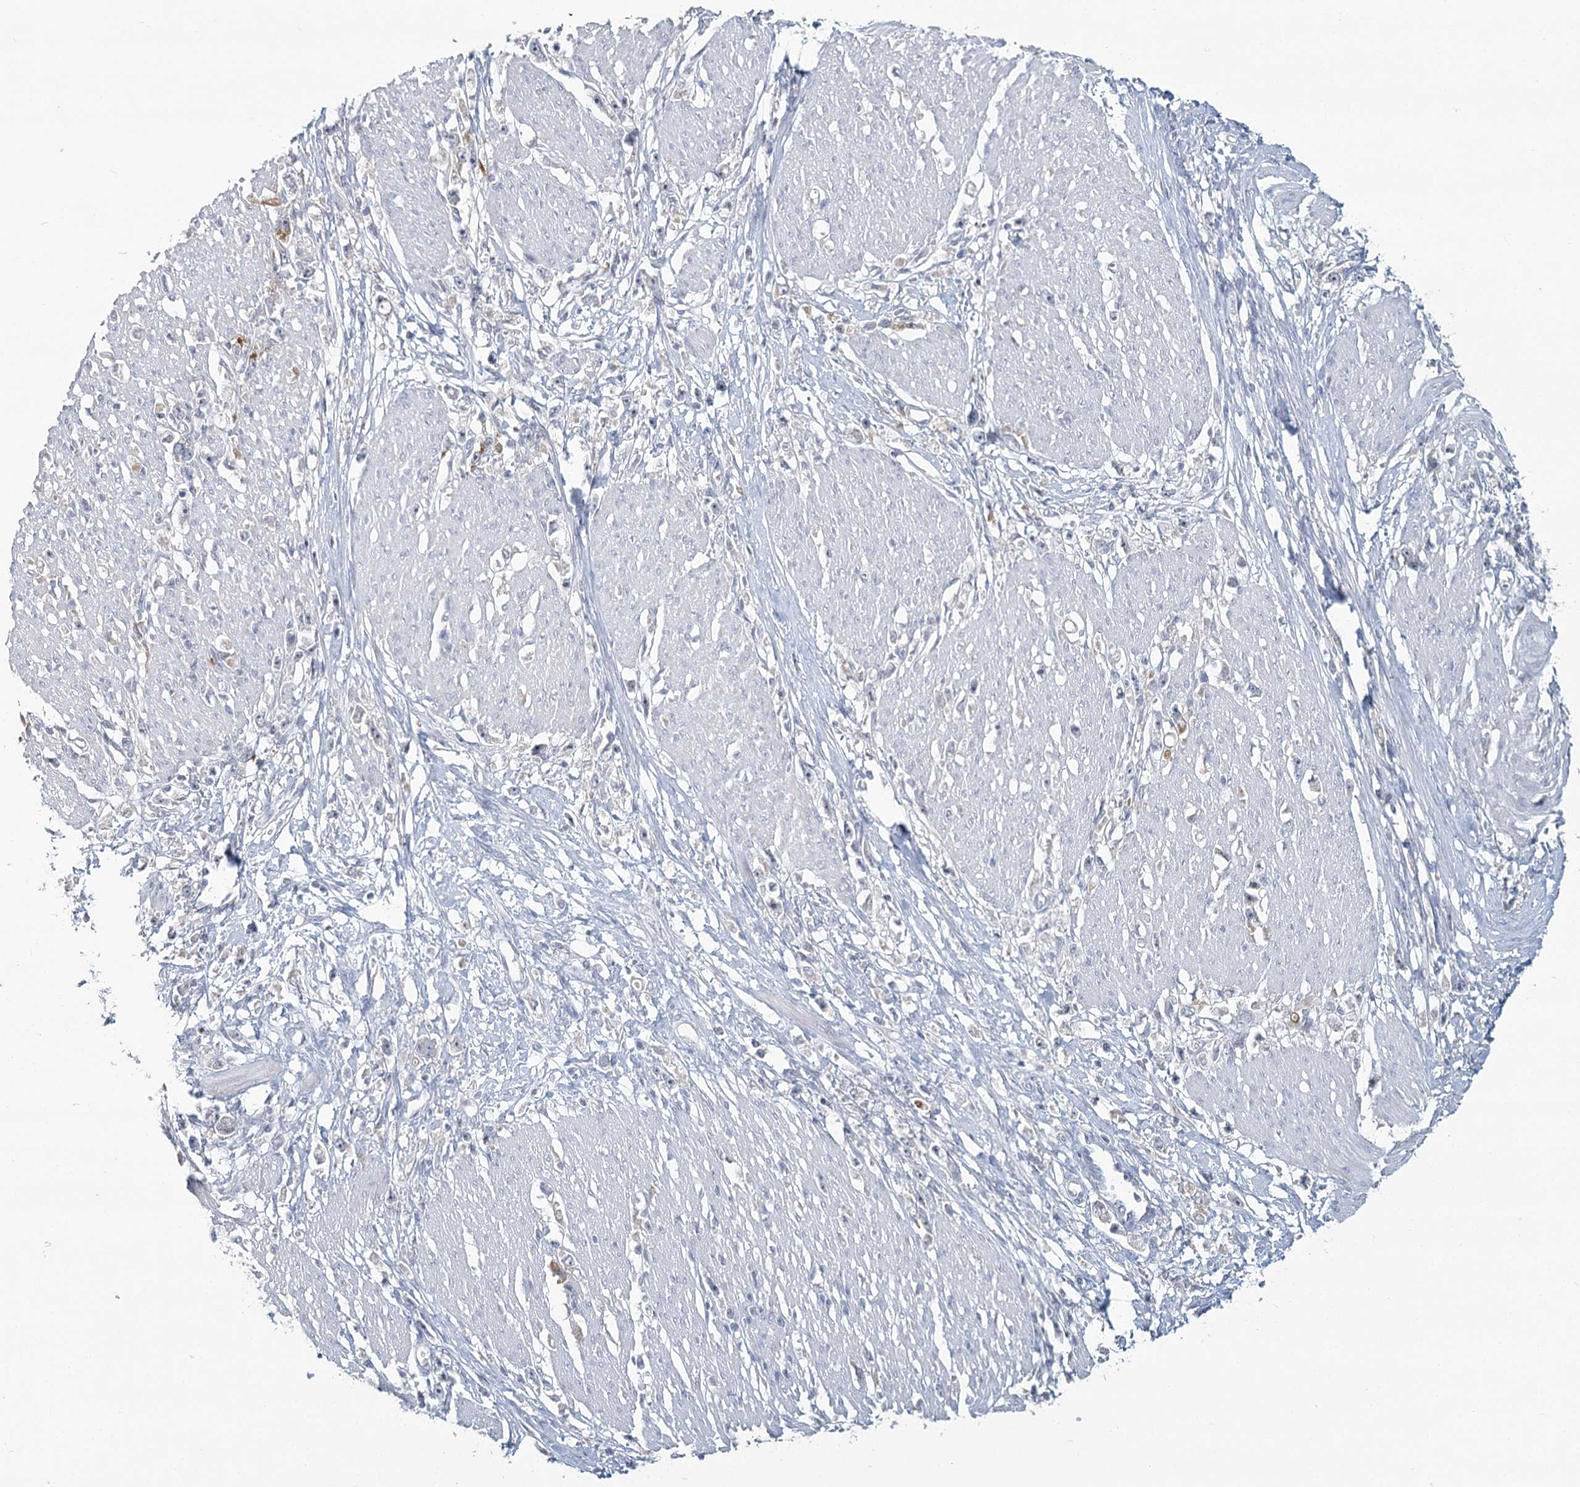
{"staining": {"intensity": "negative", "quantity": "none", "location": "none"}, "tissue": "stomach cancer", "cell_type": "Tumor cells", "image_type": "cancer", "snomed": [{"axis": "morphology", "description": "Adenocarcinoma, NOS"}, {"axis": "topography", "description": "Stomach"}], "caption": "DAB (3,3'-diaminobenzidine) immunohistochemical staining of adenocarcinoma (stomach) reveals no significant expression in tumor cells.", "gene": "SLC9A3", "patient": {"sex": "female", "age": 59}}